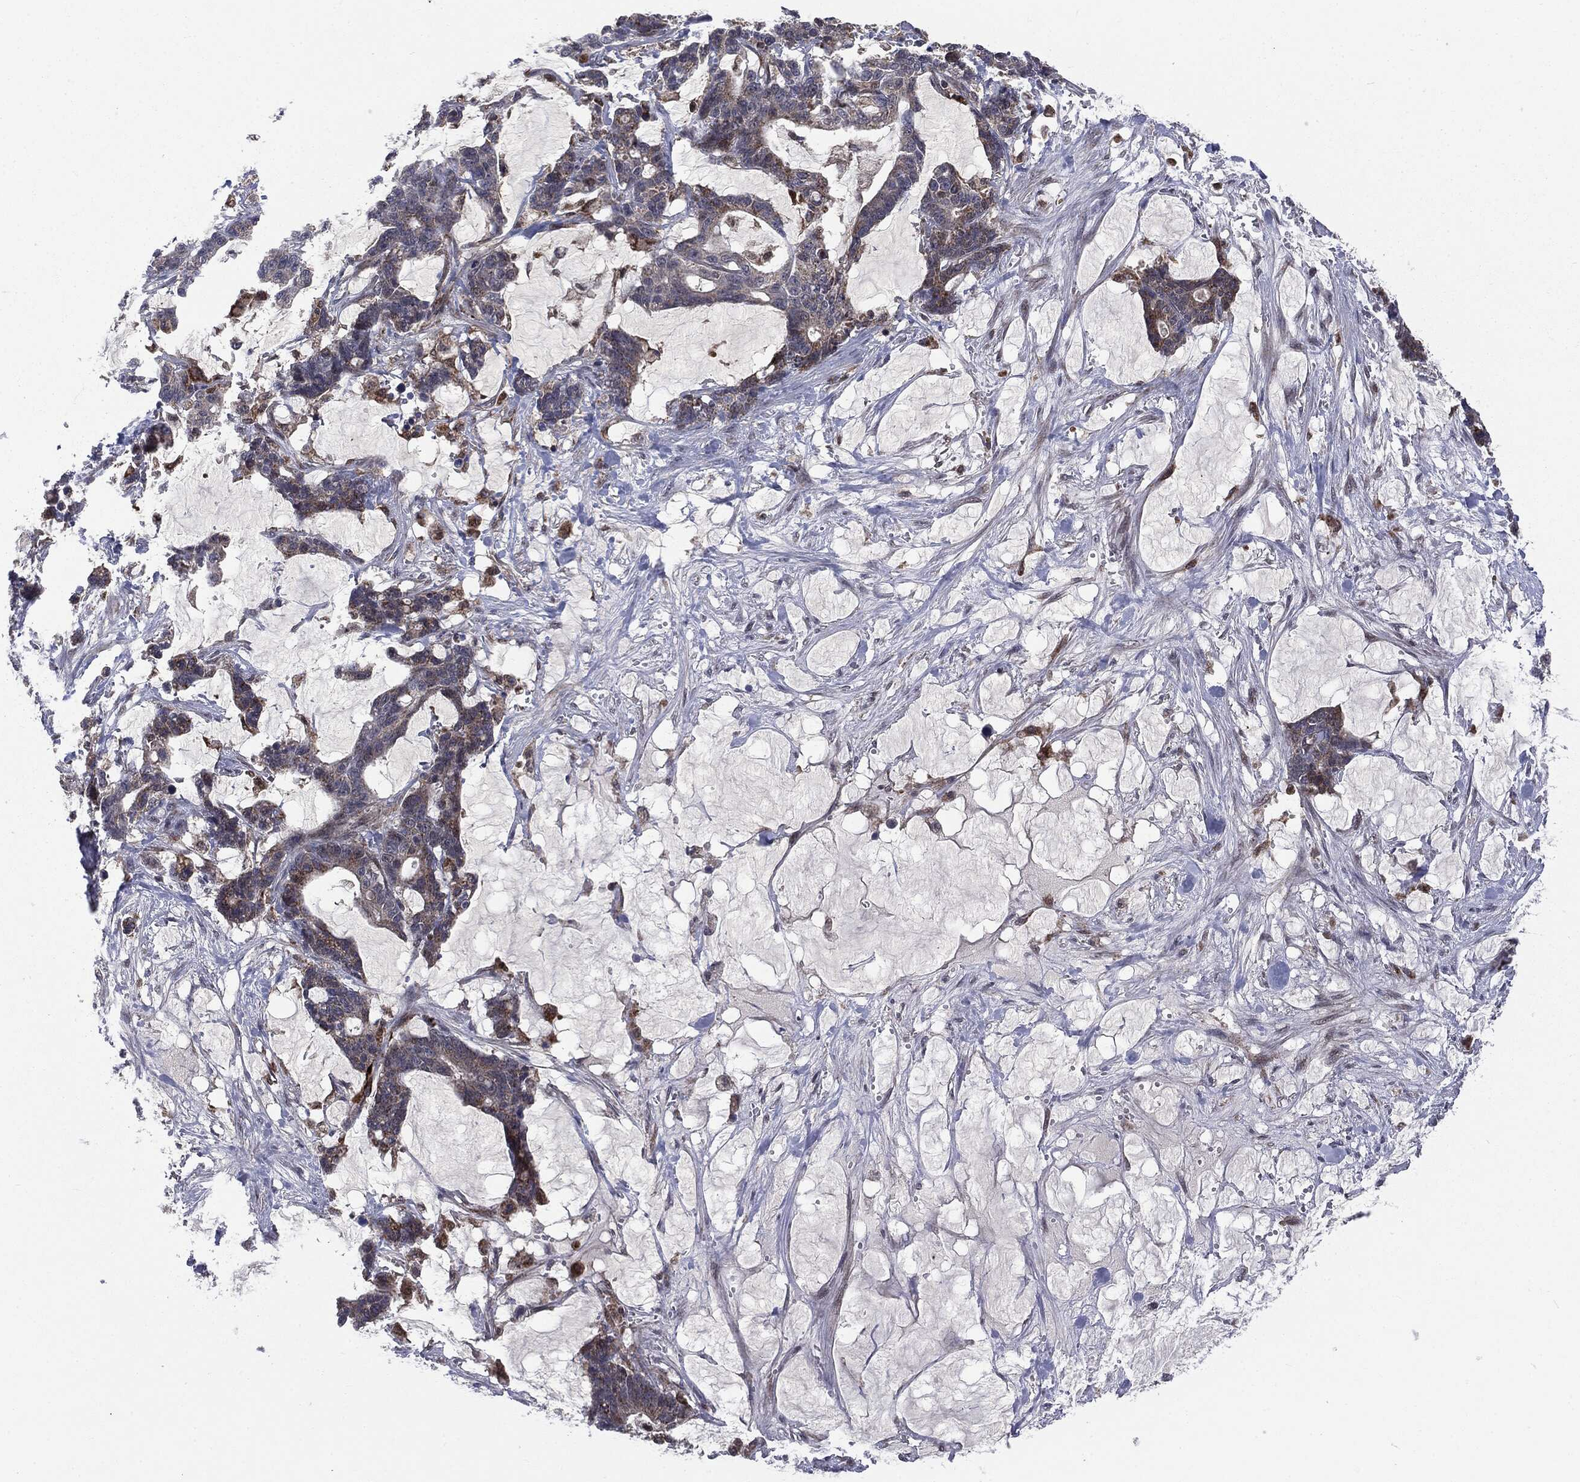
{"staining": {"intensity": "negative", "quantity": "none", "location": "none"}, "tissue": "stomach cancer", "cell_type": "Tumor cells", "image_type": "cancer", "snomed": [{"axis": "morphology", "description": "Normal tissue, NOS"}, {"axis": "morphology", "description": "Adenocarcinoma, NOS"}, {"axis": "topography", "description": "Stomach"}], "caption": "IHC of adenocarcinoma (stomach) displays no positivity in tumor cells. Nuclei are stained in blue.", "gene": "PTPA", "patient": {"sex": "female", "age": 64}}